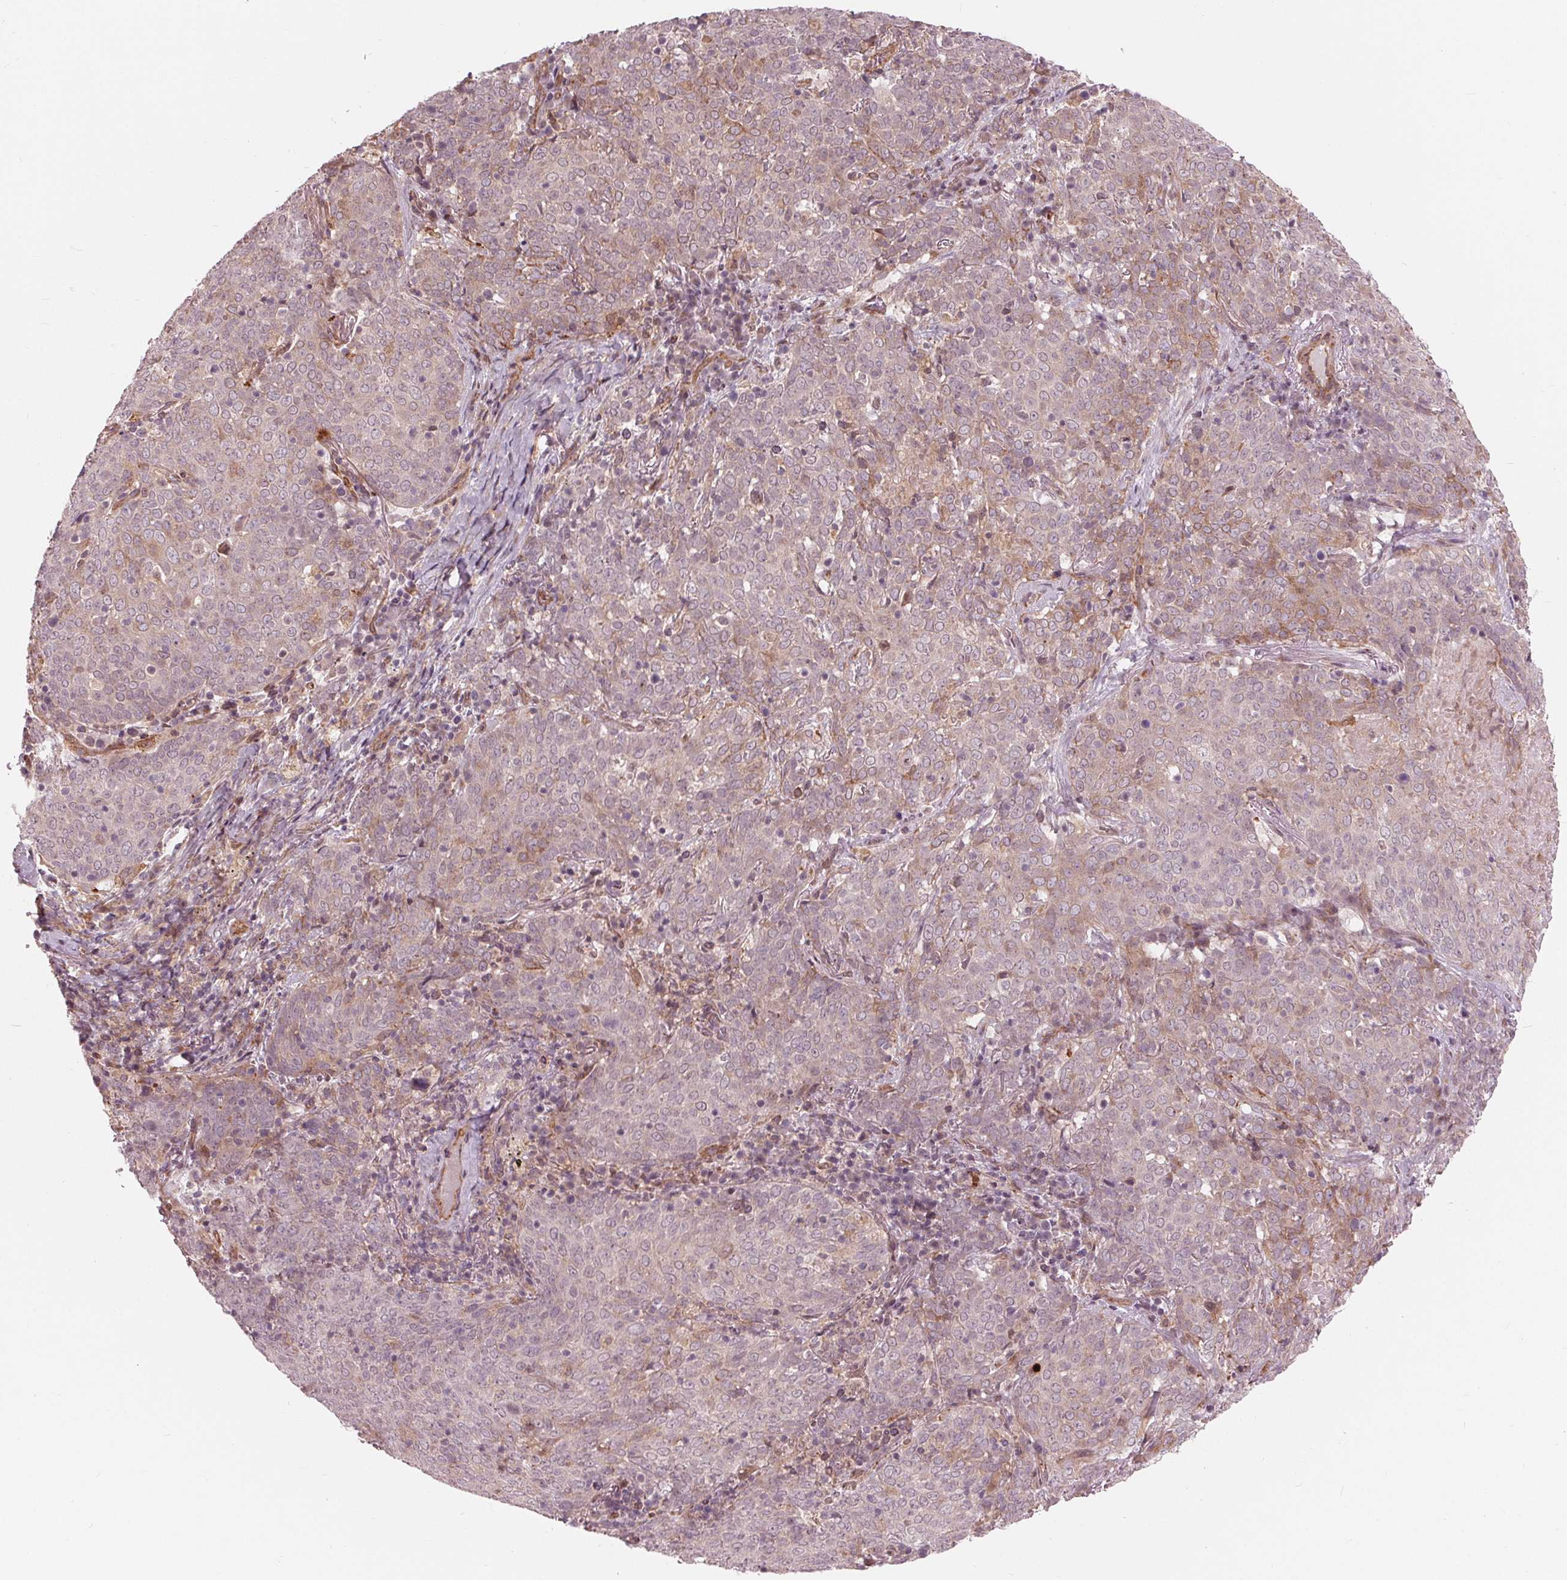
{"staining": {"intensity": "moderate", "quantity": "<25%", "location": "cytoplasmic/membranous"}, "tissue": "lung cancer", "cell_type": "Tumor cells", "image_type": "cancer", "snomed": [{"axis": "morphology", "description": "Squamous cell carcinoma, NOS"}, {"axis": "topography", "description": "Lung"}], "caption": "IHC histopathology image of neoplastic tissue: human lung cancer stained using immunohistochemistry (IHC) shows low levels of moderate protein expression localized specifically in the cytoplasmic/membranous of tumor cells, appearing as a cytoplasmic/membranous brown color.", "gene": "TXNIP", "patient": {"sex": "male", "age": 82}}